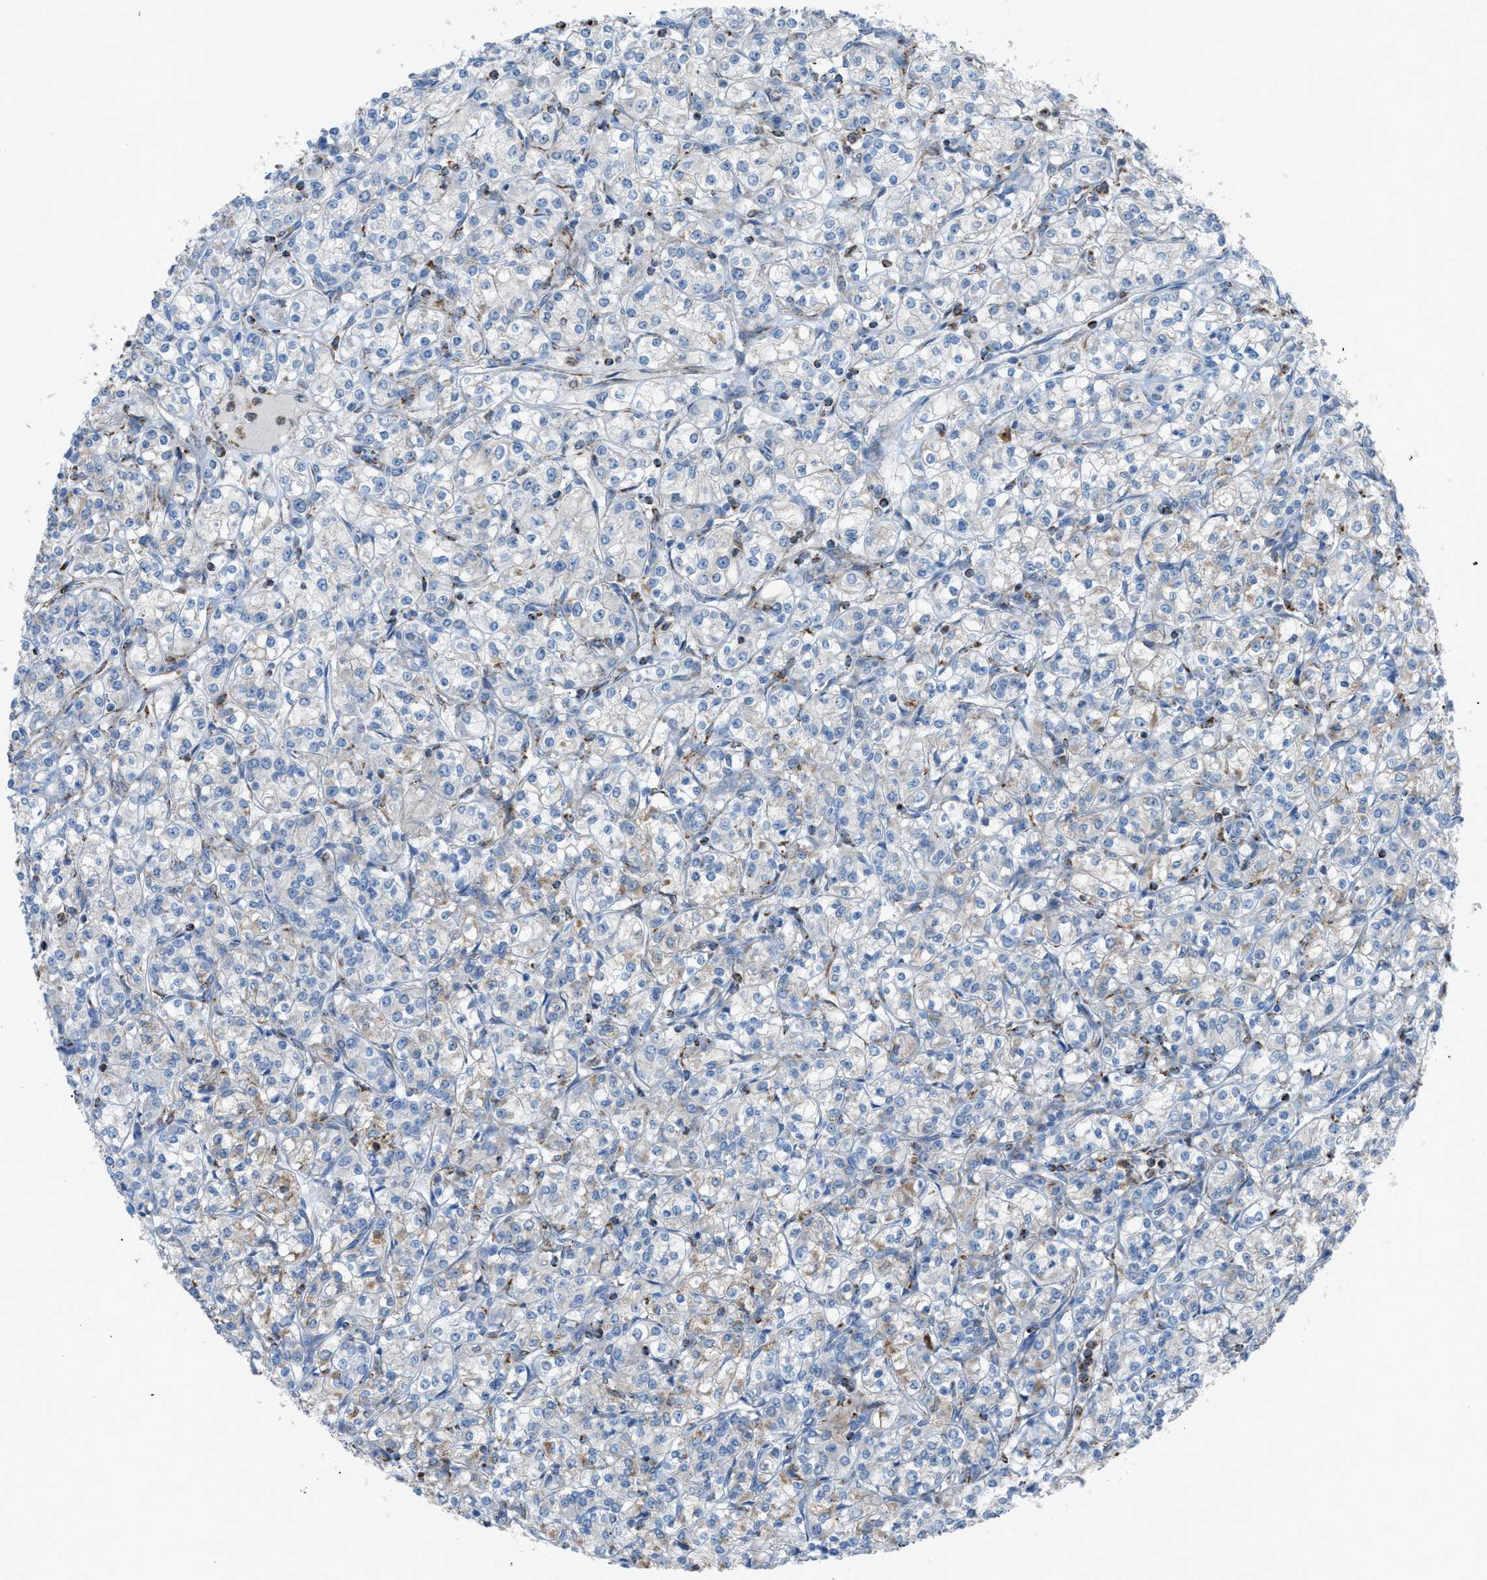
{"staining": {"intensity": "negative", "quantity": "none", "location": "none"}, "tissue": "renal cancer", "cell_type": "Tumor cells", "image_type": "cancer", "snomed": [{"axis": "morphology", "description": "Adenocarcinoma, NOS"}, {"axis": "topography", "description": "Kidney"}], "caption": "An IHC micrograph of adenocarcinoma (renal) is shown. There is no staining in tumor cells of adenocarcinoma (renal). (Stains: DAB (3,3'-diaminobenzidine) IHC with hematoxylin counter stain, Microscopy: brightfield microscopy at high magnification).", "gene": "SRM", "patient": {"sex": "male", "age": 77}}